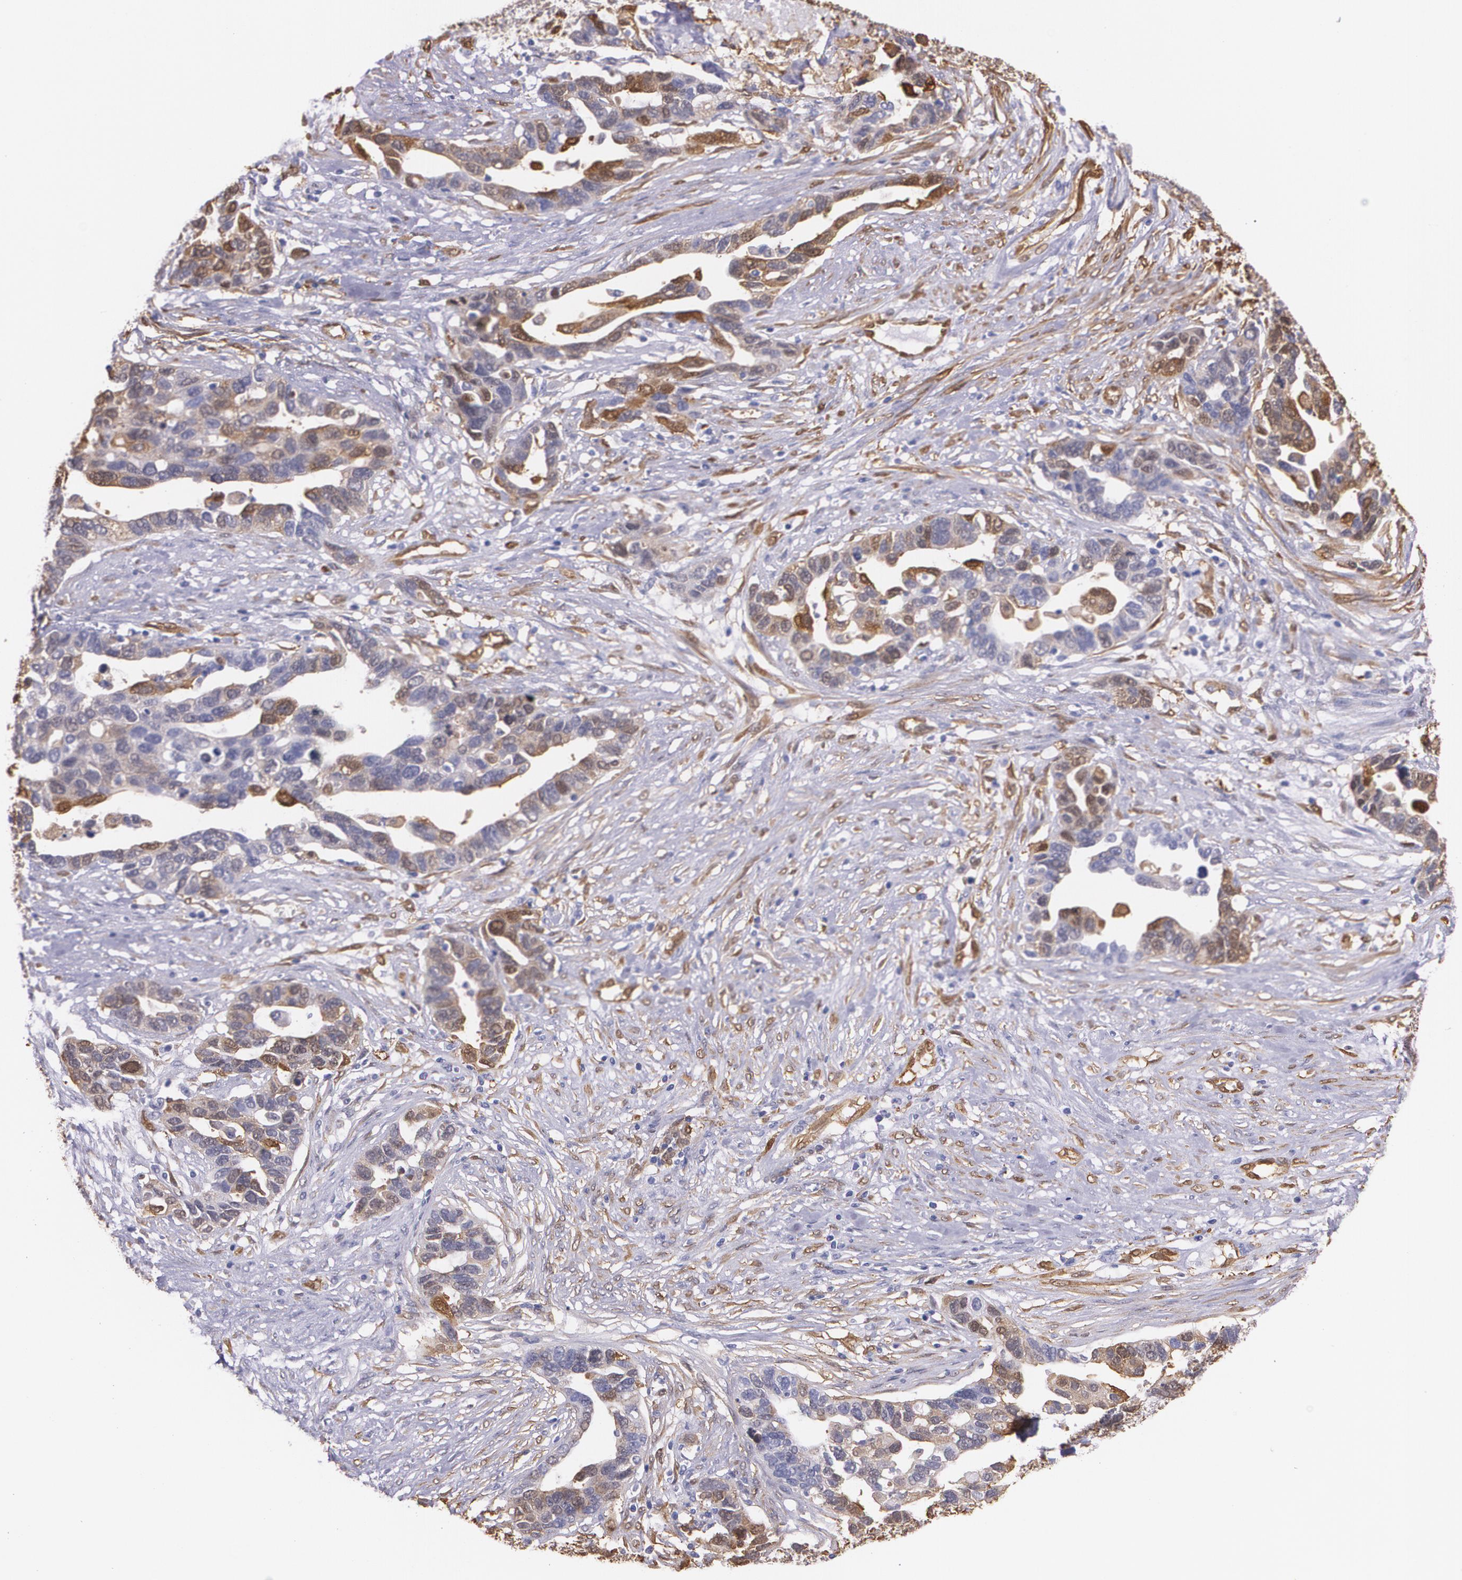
{"staining": {"intensity": "weak", "quantity": "<25%", "location": "cytoplasmic/membranous,nuclear"}, "tissue": "ovarian cancer", "cell_type": "Tumor cells", "image_type": "cancer", "snomed": [{"axis": "morphology", "description": "Cystadenocarcinoma, serous, NOS"}, {"axis": "topography", "description": "Ovary"}], "caption": "Immunohistochemistry (IHC) of ovarian serous cystadenocarcinoma exhibits no expression in tumor cells.", "gene": "MMP2", "patient": {"sex": "female", "age": 54}}